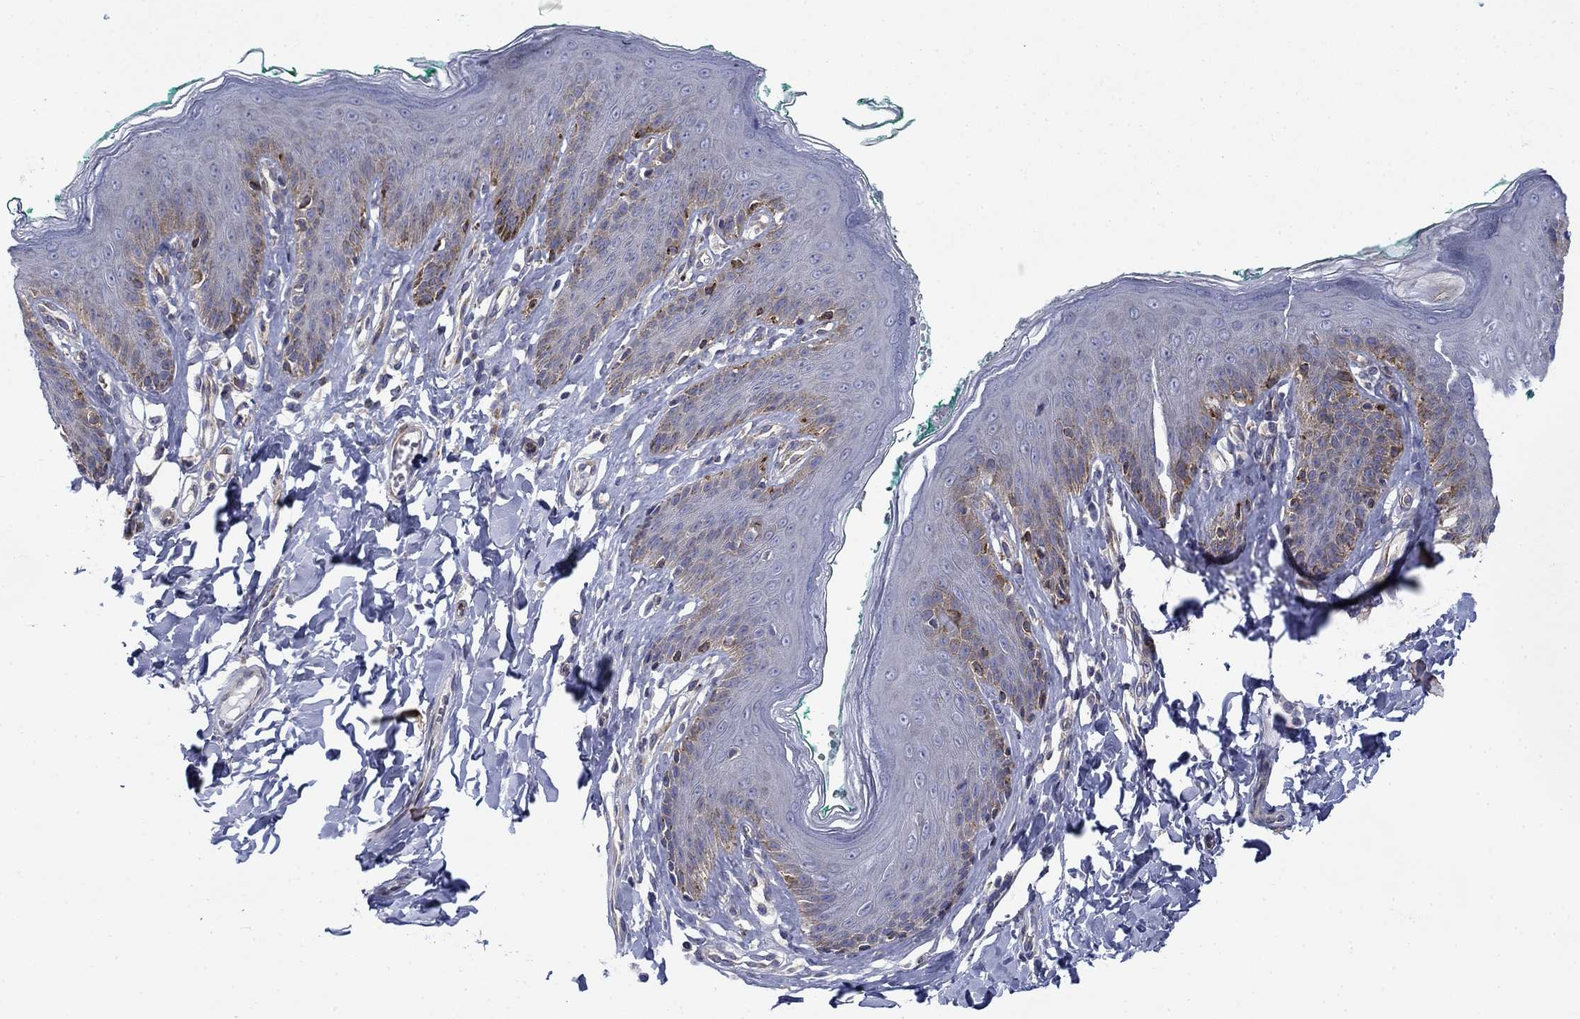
{"staining": {"intensity": "strong", "quantity": "<25%", "location": "cytoplasmic/membranous"}, "tissue": "skin", "cell_type": "Epidermal cells", "image_type": "normal", "snomed": [{"axis": "morphology", "description": "Normal tissue, NOS"}, {"axis": "topography", "description": "Vulva"}], "caption": "Benign skin exhibits strong cytoplasmic/membranous staining in approximately <25% of epidermal cells.", "gene": "FXR1", "patient": {"sex": "female", "age": 66}}